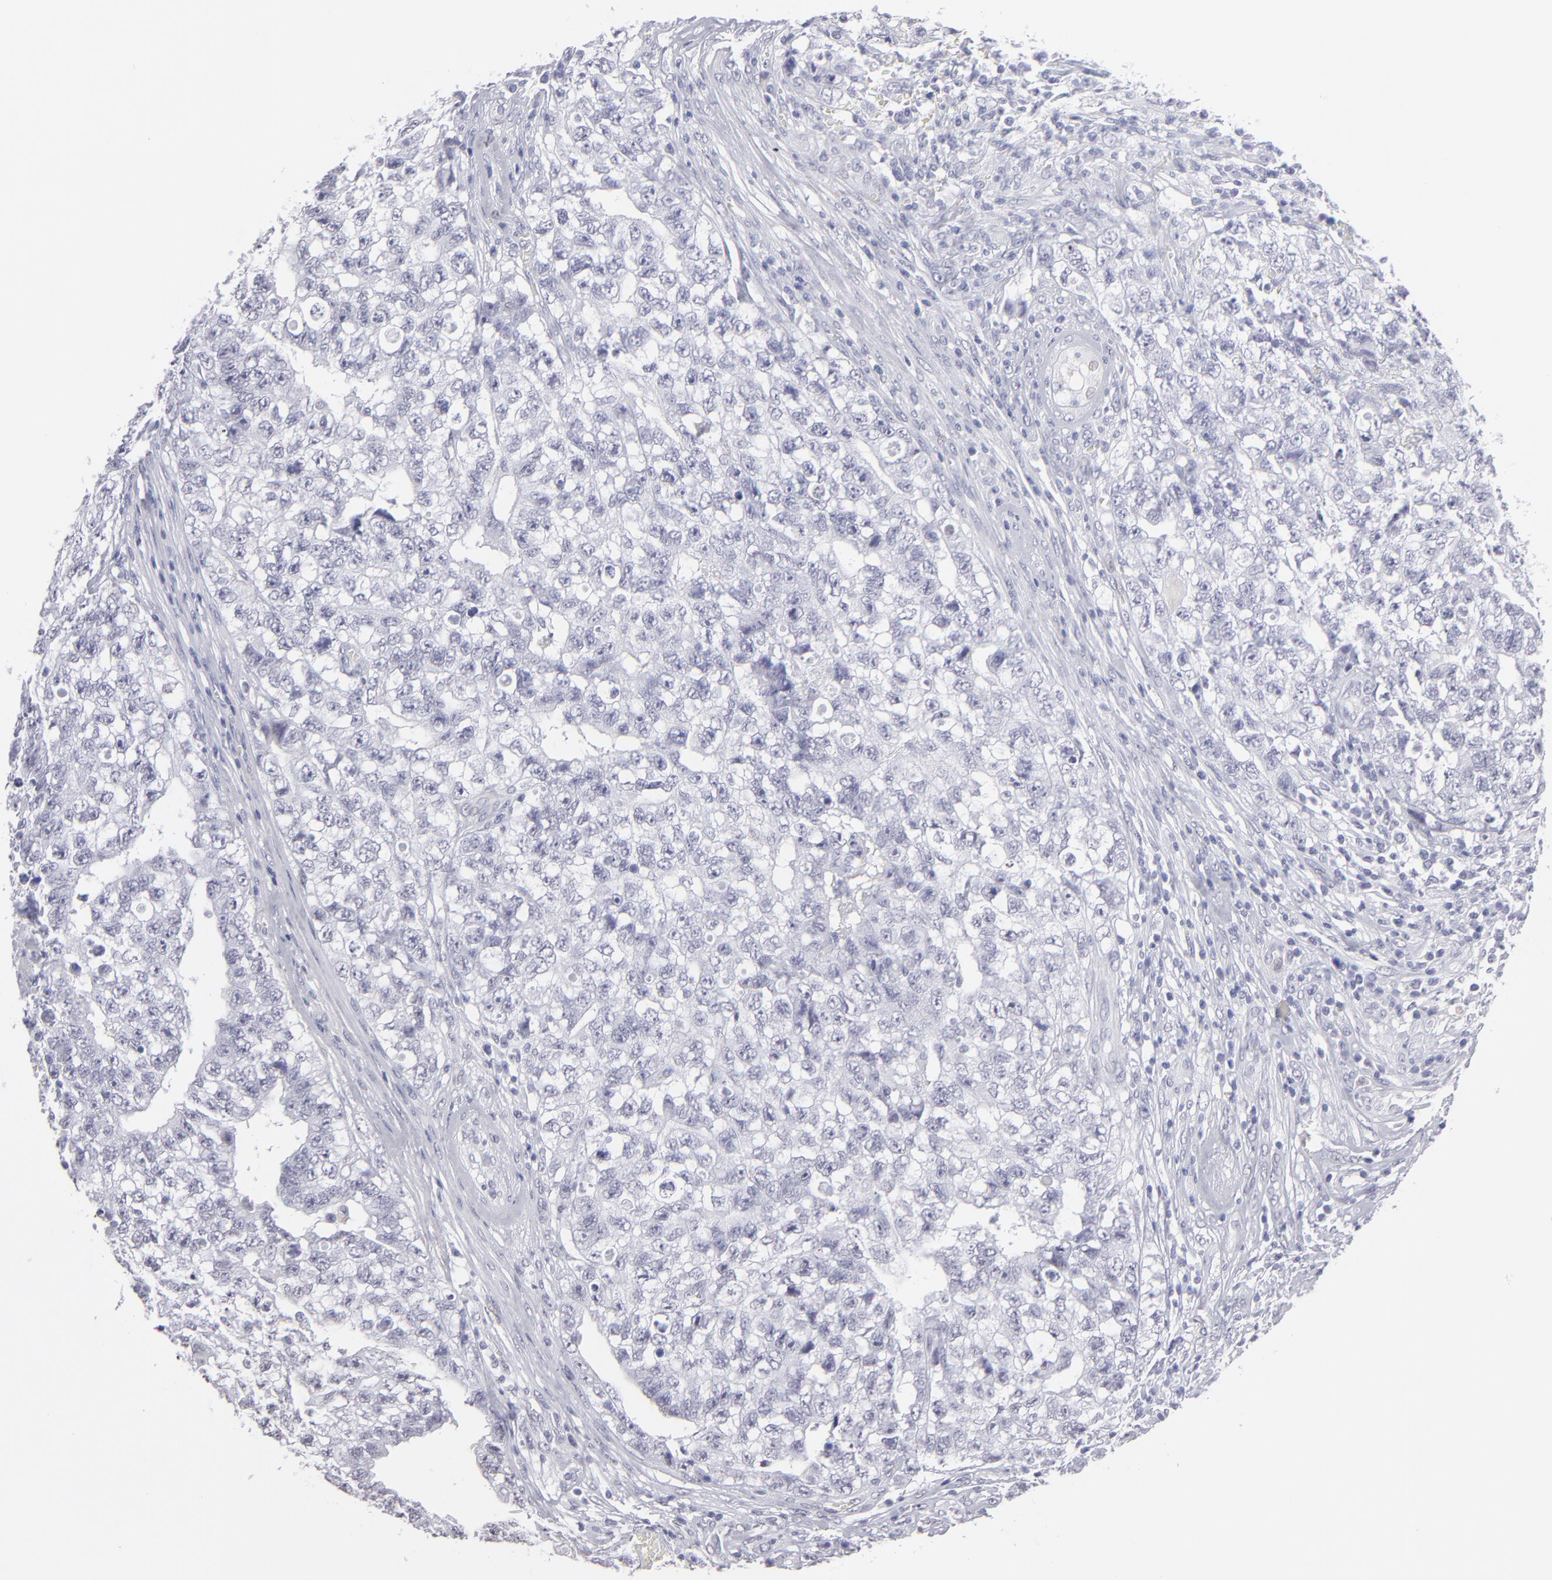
{"staining": {"intensity": "negative", "quantity": "none", "location": "none"}, "tissue": "testis cancer", "cell_type": "Tumor cells", "image_type": "cancer", "snomed": [{"axis": "morphology", "description": "Carcinoma, Embryonal, NOS"}, {"axis": "topography", "description": "Testis"}], "caption": "Micrograph shows no significant protein positivity in tumor cells of embryonal carcinoma (testis).", "gene": "ALDOB", "patient": {"sex": "male", "age": 31}}